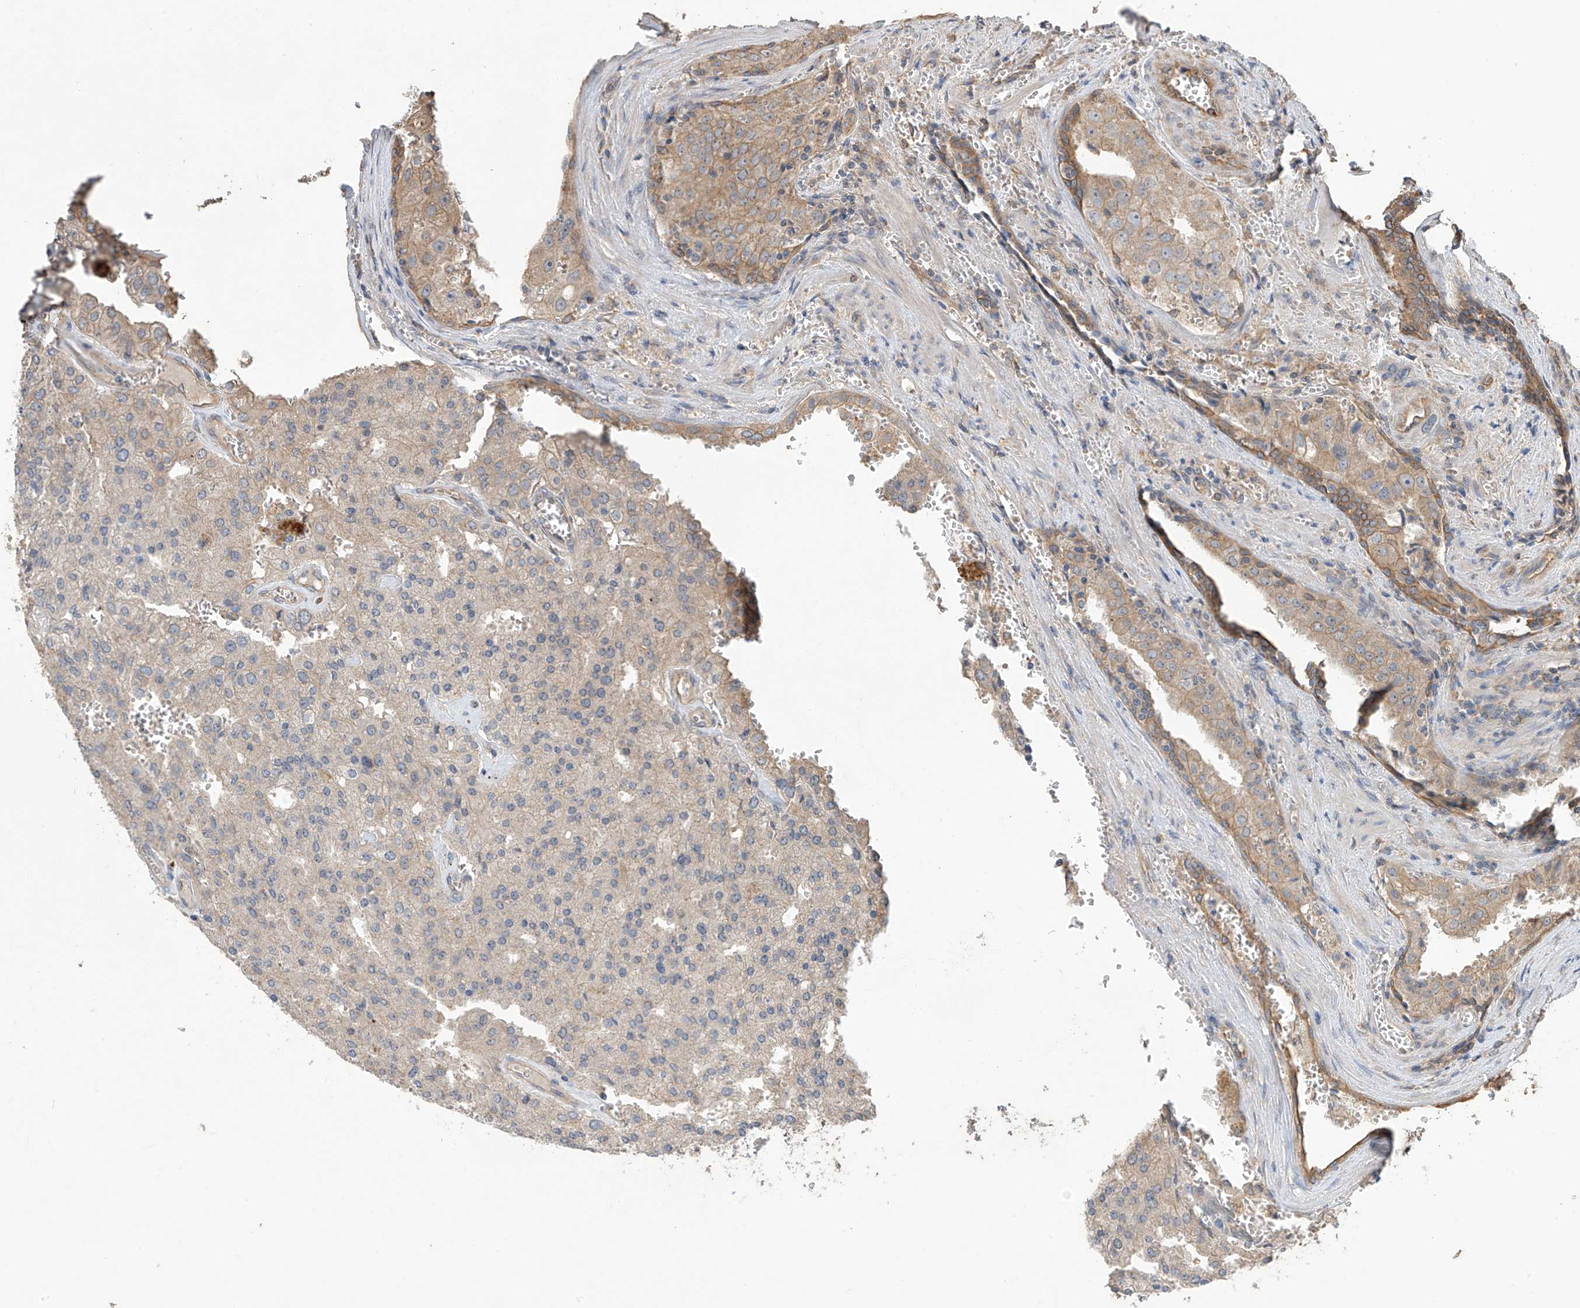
{"staining": {"intensity": "moderate", "quantity": "25%-75%", "location": "cytoplasmic/membranous"}, "tissue": "prostate cancer", "cell_type": "Tumor cells", "image_type": "cancer", "snomed": [{"axis": "morphology", "description": "Adenocarcinoma, High grade"}, {"axis": "topography", "description": "Prostate"}], "caption": "Prostate high-grade adenocarcinoma tissue exhibits moderate cytoplasmic/membranous positivity in about 25%-75% of tumor cells, visualized by immunohistochemistry. (Brightfield microscopy of DAB IHC at high magnification).", "gene": "AGBL5", "patient": {"sex": "male", "age": 68}}